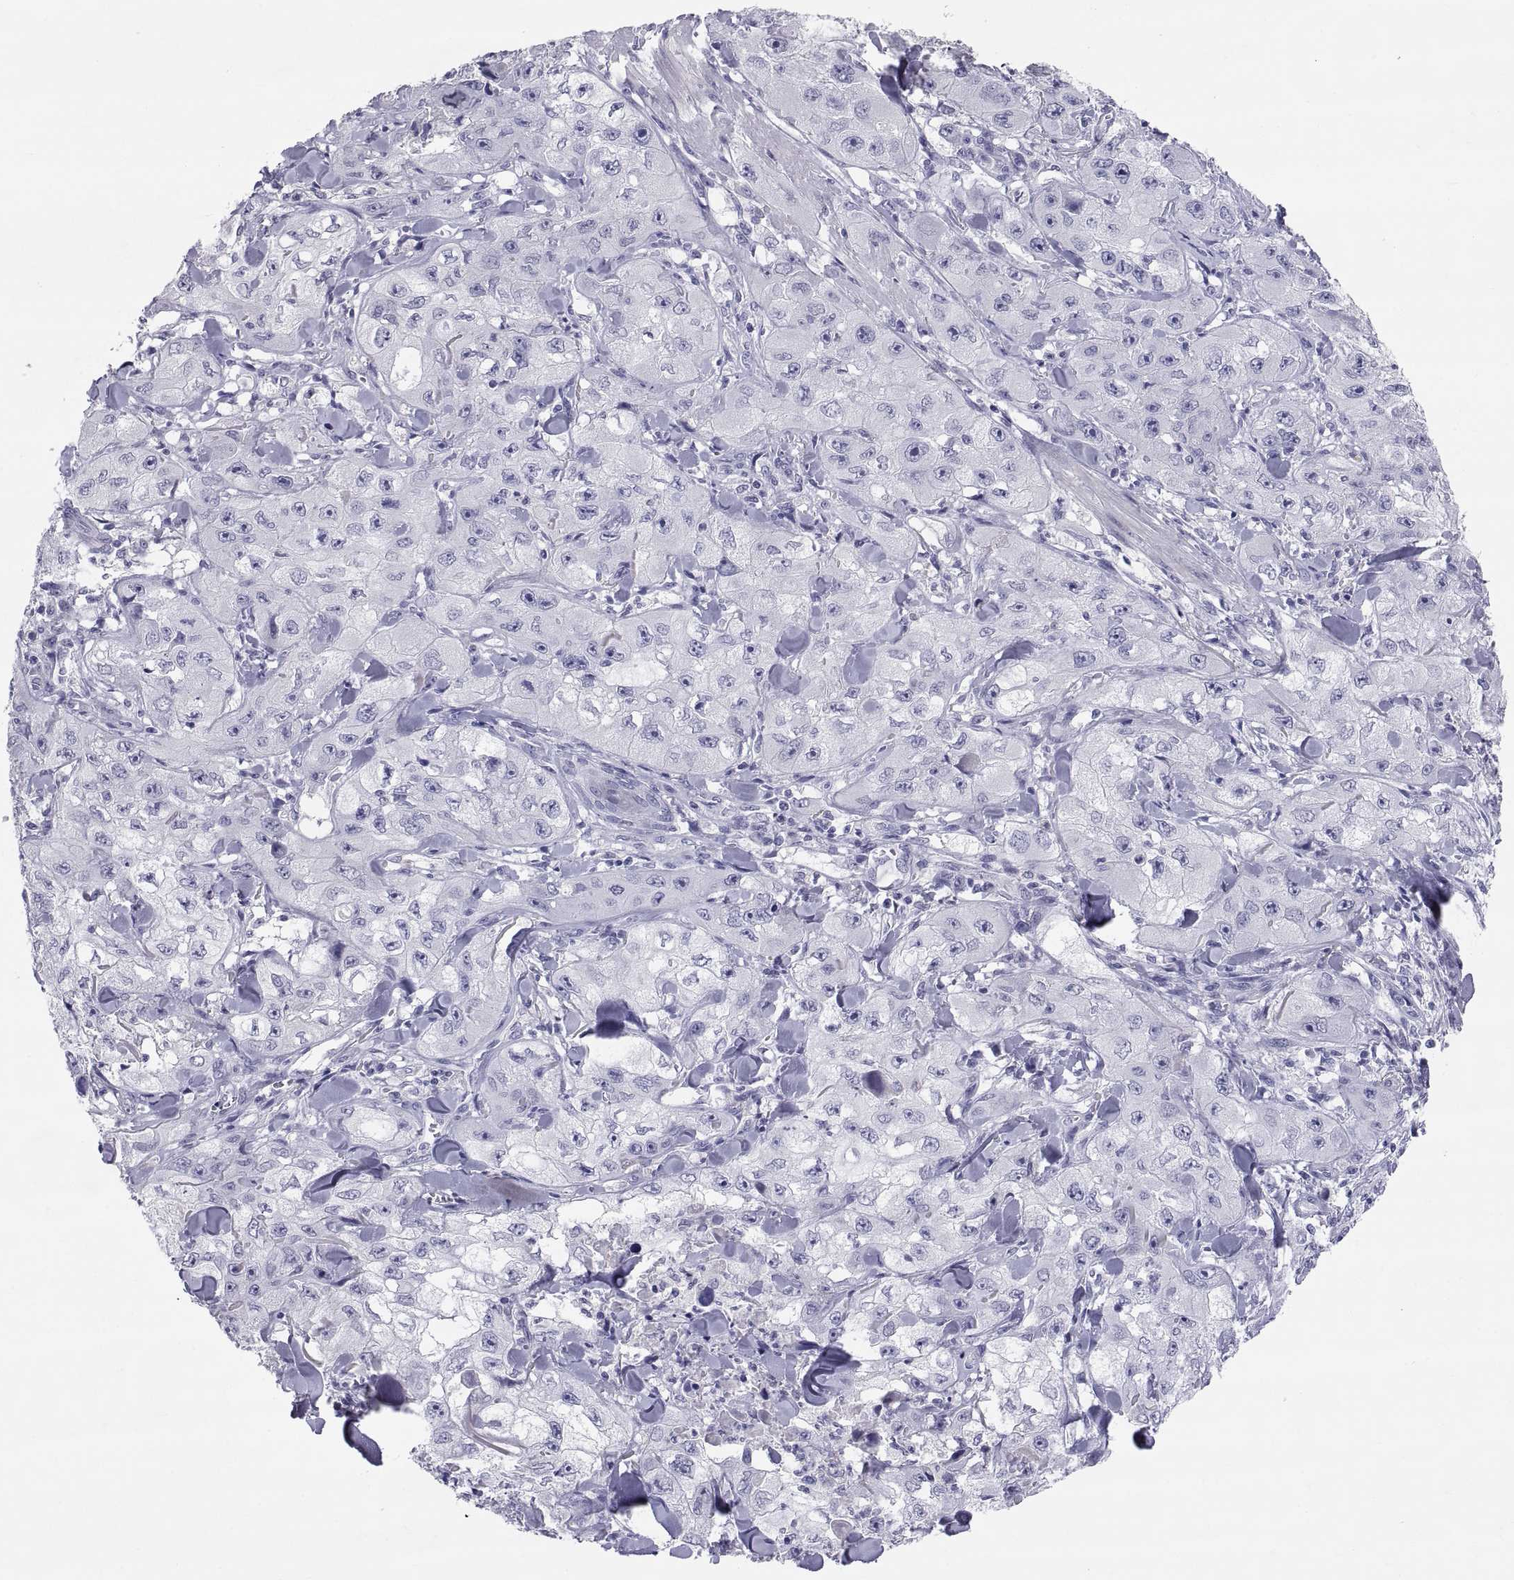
{"staining": {"intensity": "negative", "quantity": "none", "location": "none"}, "tissue": "skin cancer", "cell_type": "Tumor cells", "image_type": "cancer", "snomed": [{"axis": "morphology", "description": "Squamous cell carcinoma, NOS"}, {"axis": "topography", "description": "Skin"}, {"axis": "topography", "description": "Subcutis"}], "caption": "This is an IHC micrograph of skin cancer. There is no positivity in tumor cells.", "gene": "TEX13A", "patient": {"sex": "male", "age": 73}}